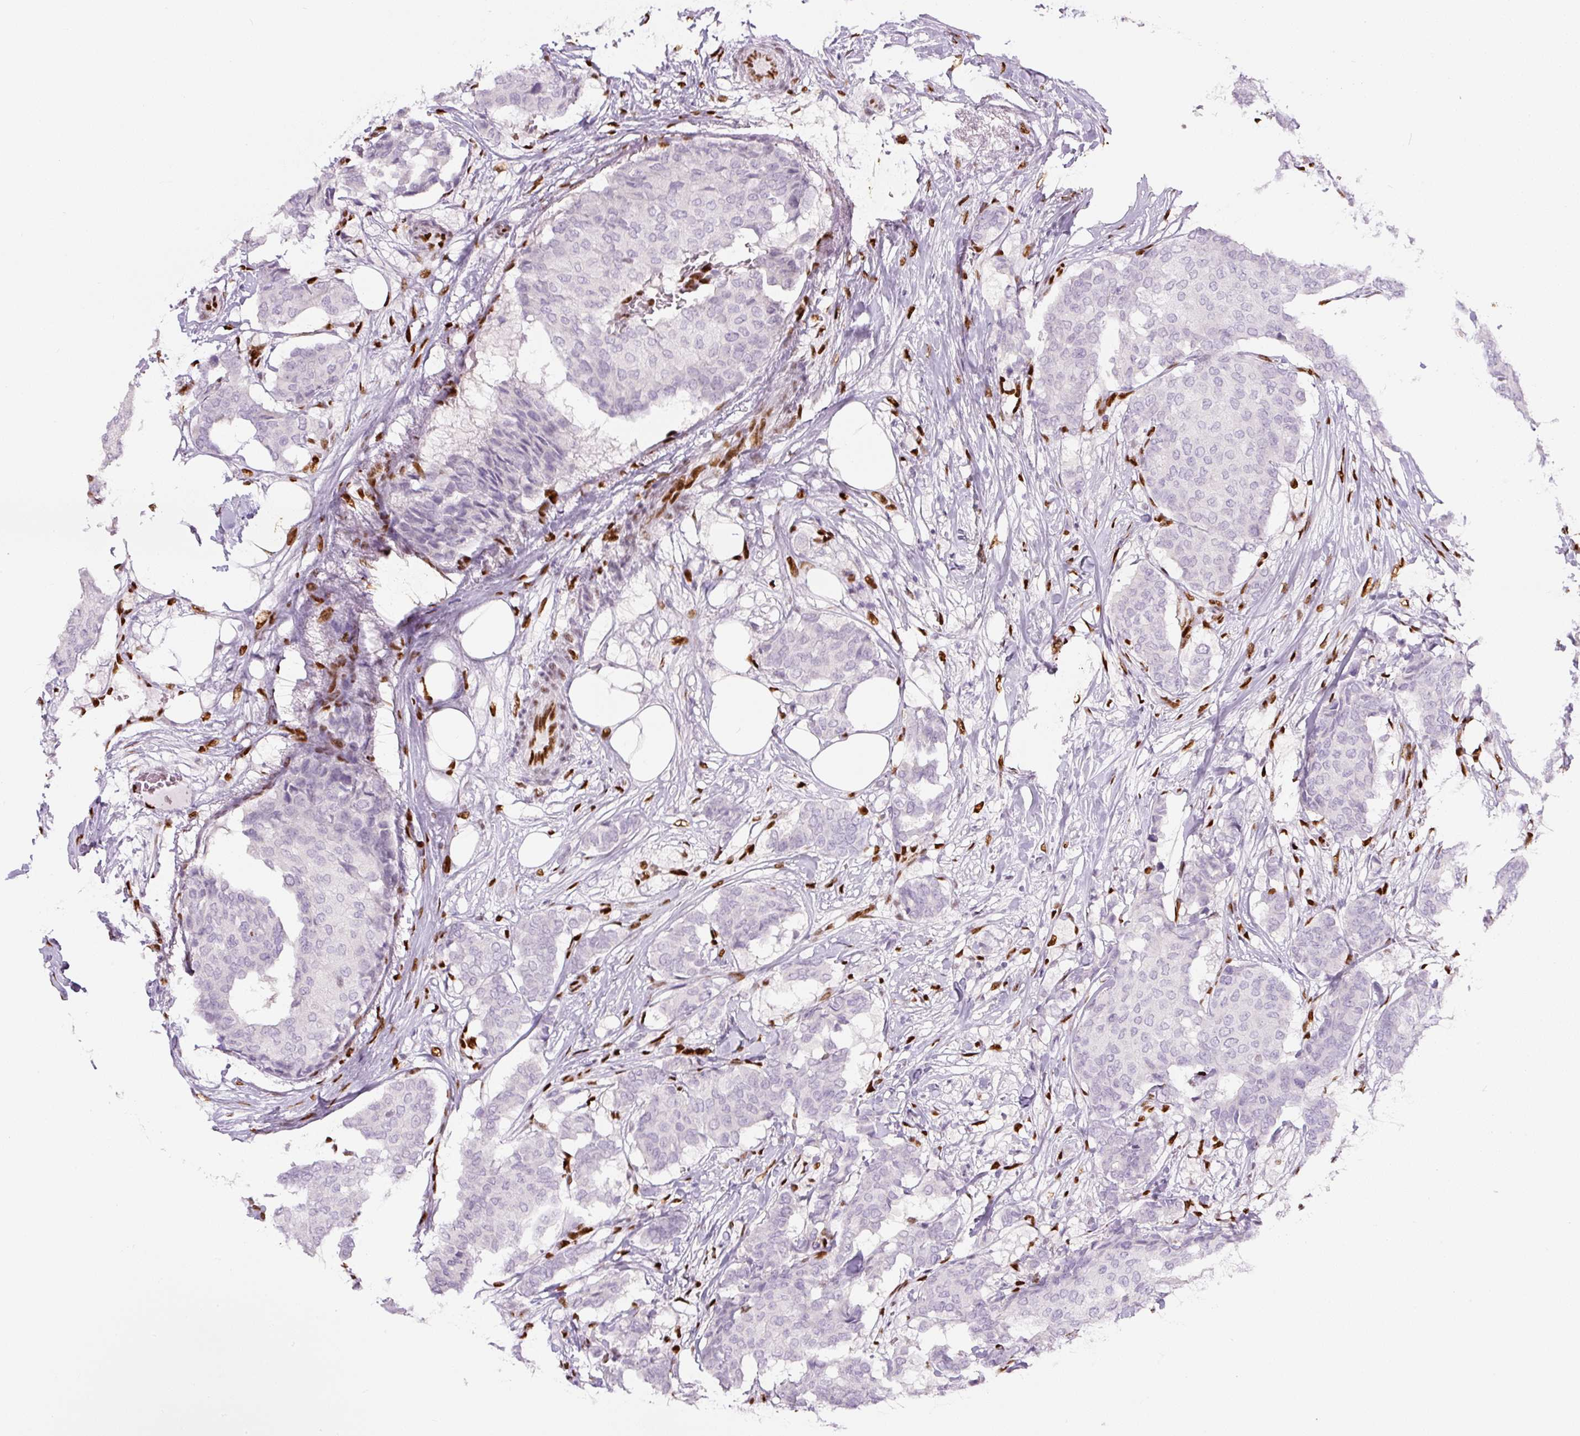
{"staining": {"intensity": "negative", "quantity": "none", "location": "none"}, "tissue": "breast cancer", "cell_type": "Tumor cells", "image_type": "cancer", "snomed": [{"axis": "morphology", "description": "Duct carcinoma"}, {"axis": "topography", "description": "Breast"}], "caption": "The immunohistochemistry photomicrograph has no significant positivity in tumor cells of intraductal carcinoma (breast) tissue.", "gene": "ZEB1", "patient": {"sex": "female", "age": 75}}